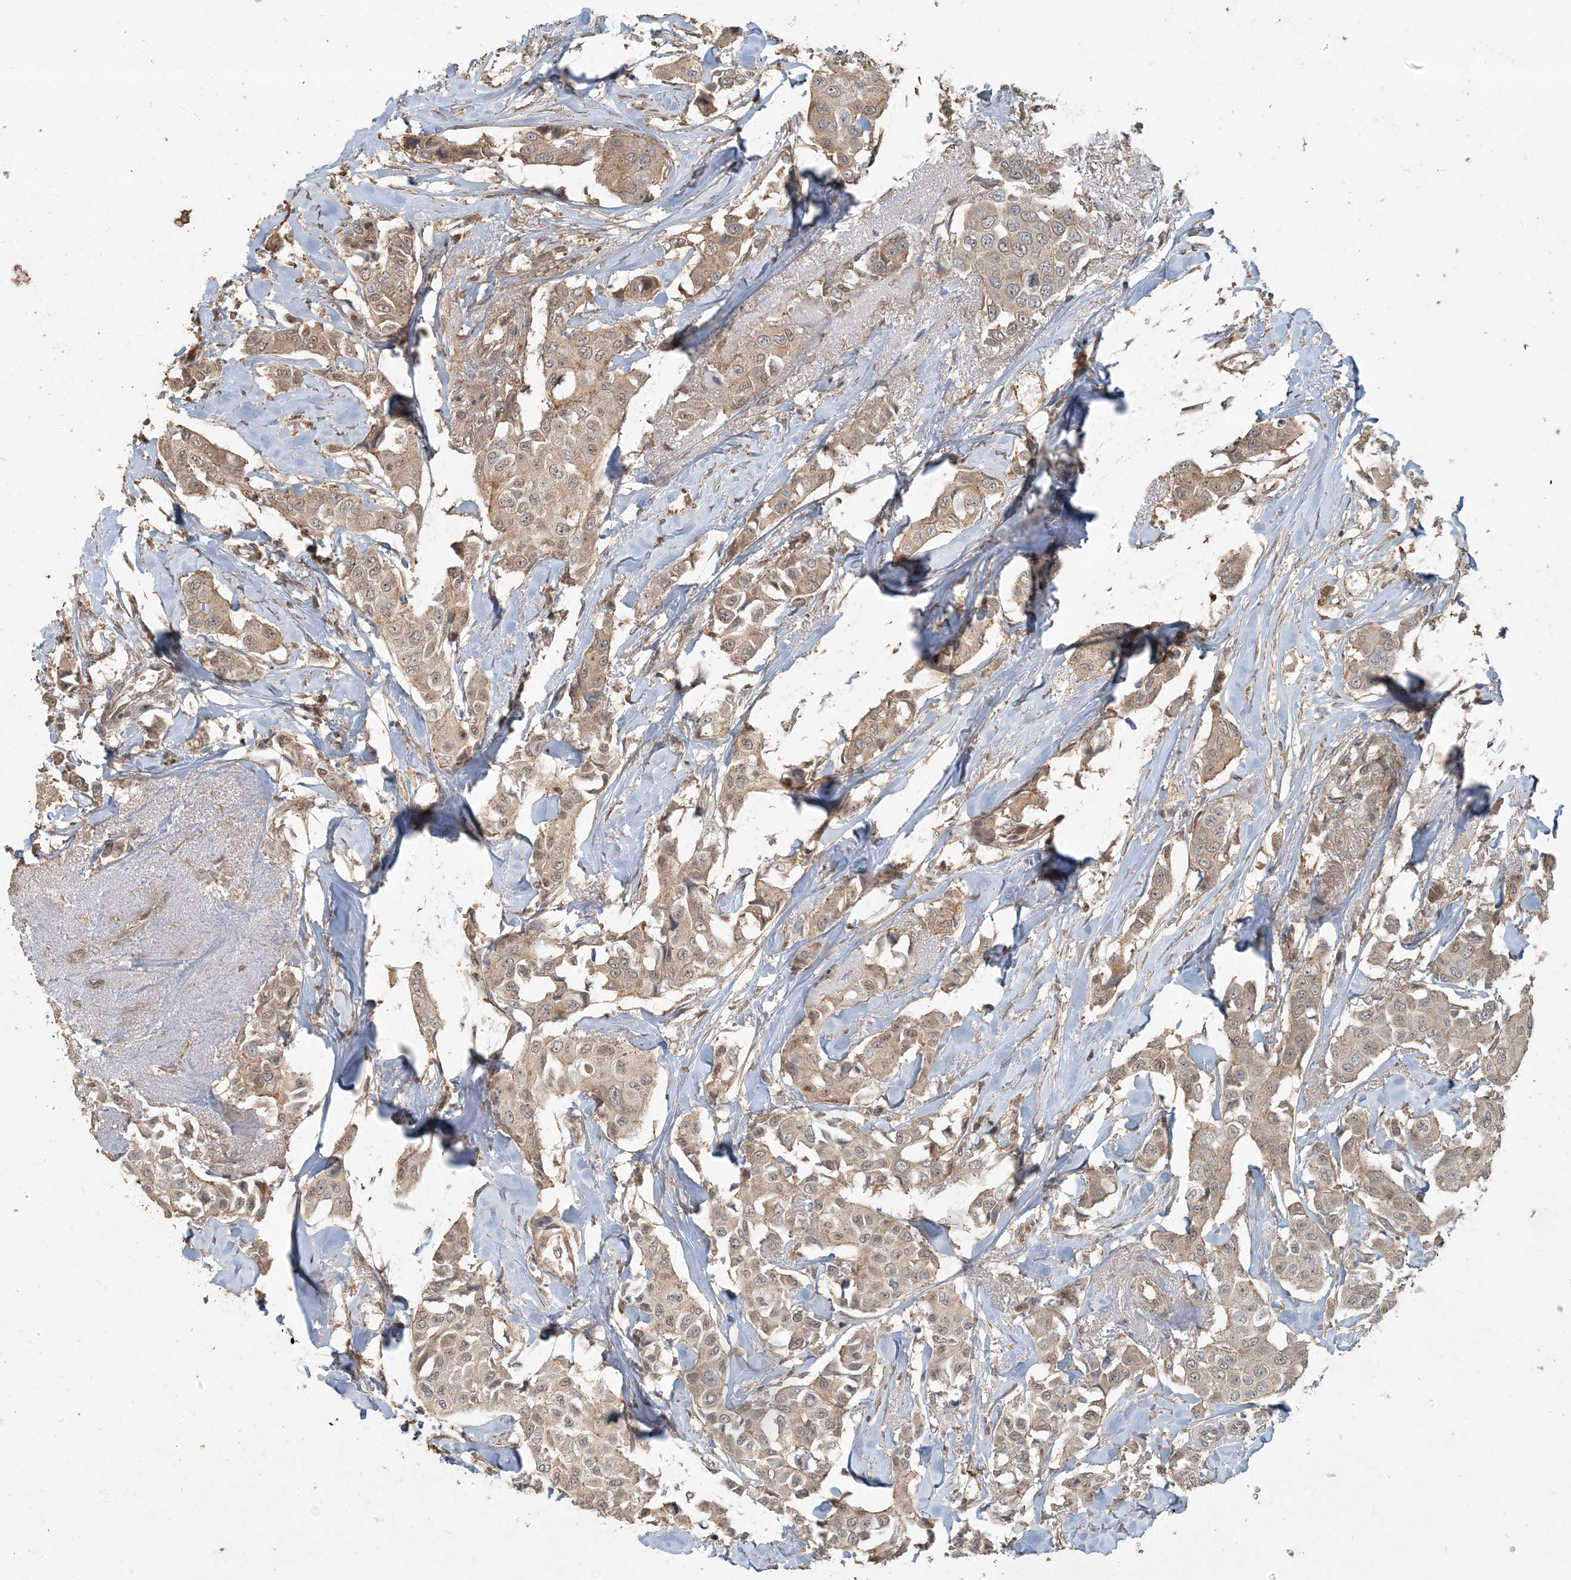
{"staining": {"intensity": "weak", "quantity": ">75%", "location": "cytoplasmic/membranous"}, "tissue": "breast cancer", "cell_type": "Tumor cells", "image_type": "cancer", "snomed": [{"axis": "morphology", "description": "Duct carcinoma"}, {"axis": "topography", "description": "Breast"}], "caption": "The micrograph displays staining of breast cancer (invasive ductal carcinoma), revealing weak cytoplasmic/membranous protein positivity (brown color) within tumor cells. The protein is stained brown, and the nuclei are stained in blue (DAB IHC with brightfield microscopy, high magnification).", "gene": "AK9", "patient": {"sex": "female", "age": 80}}